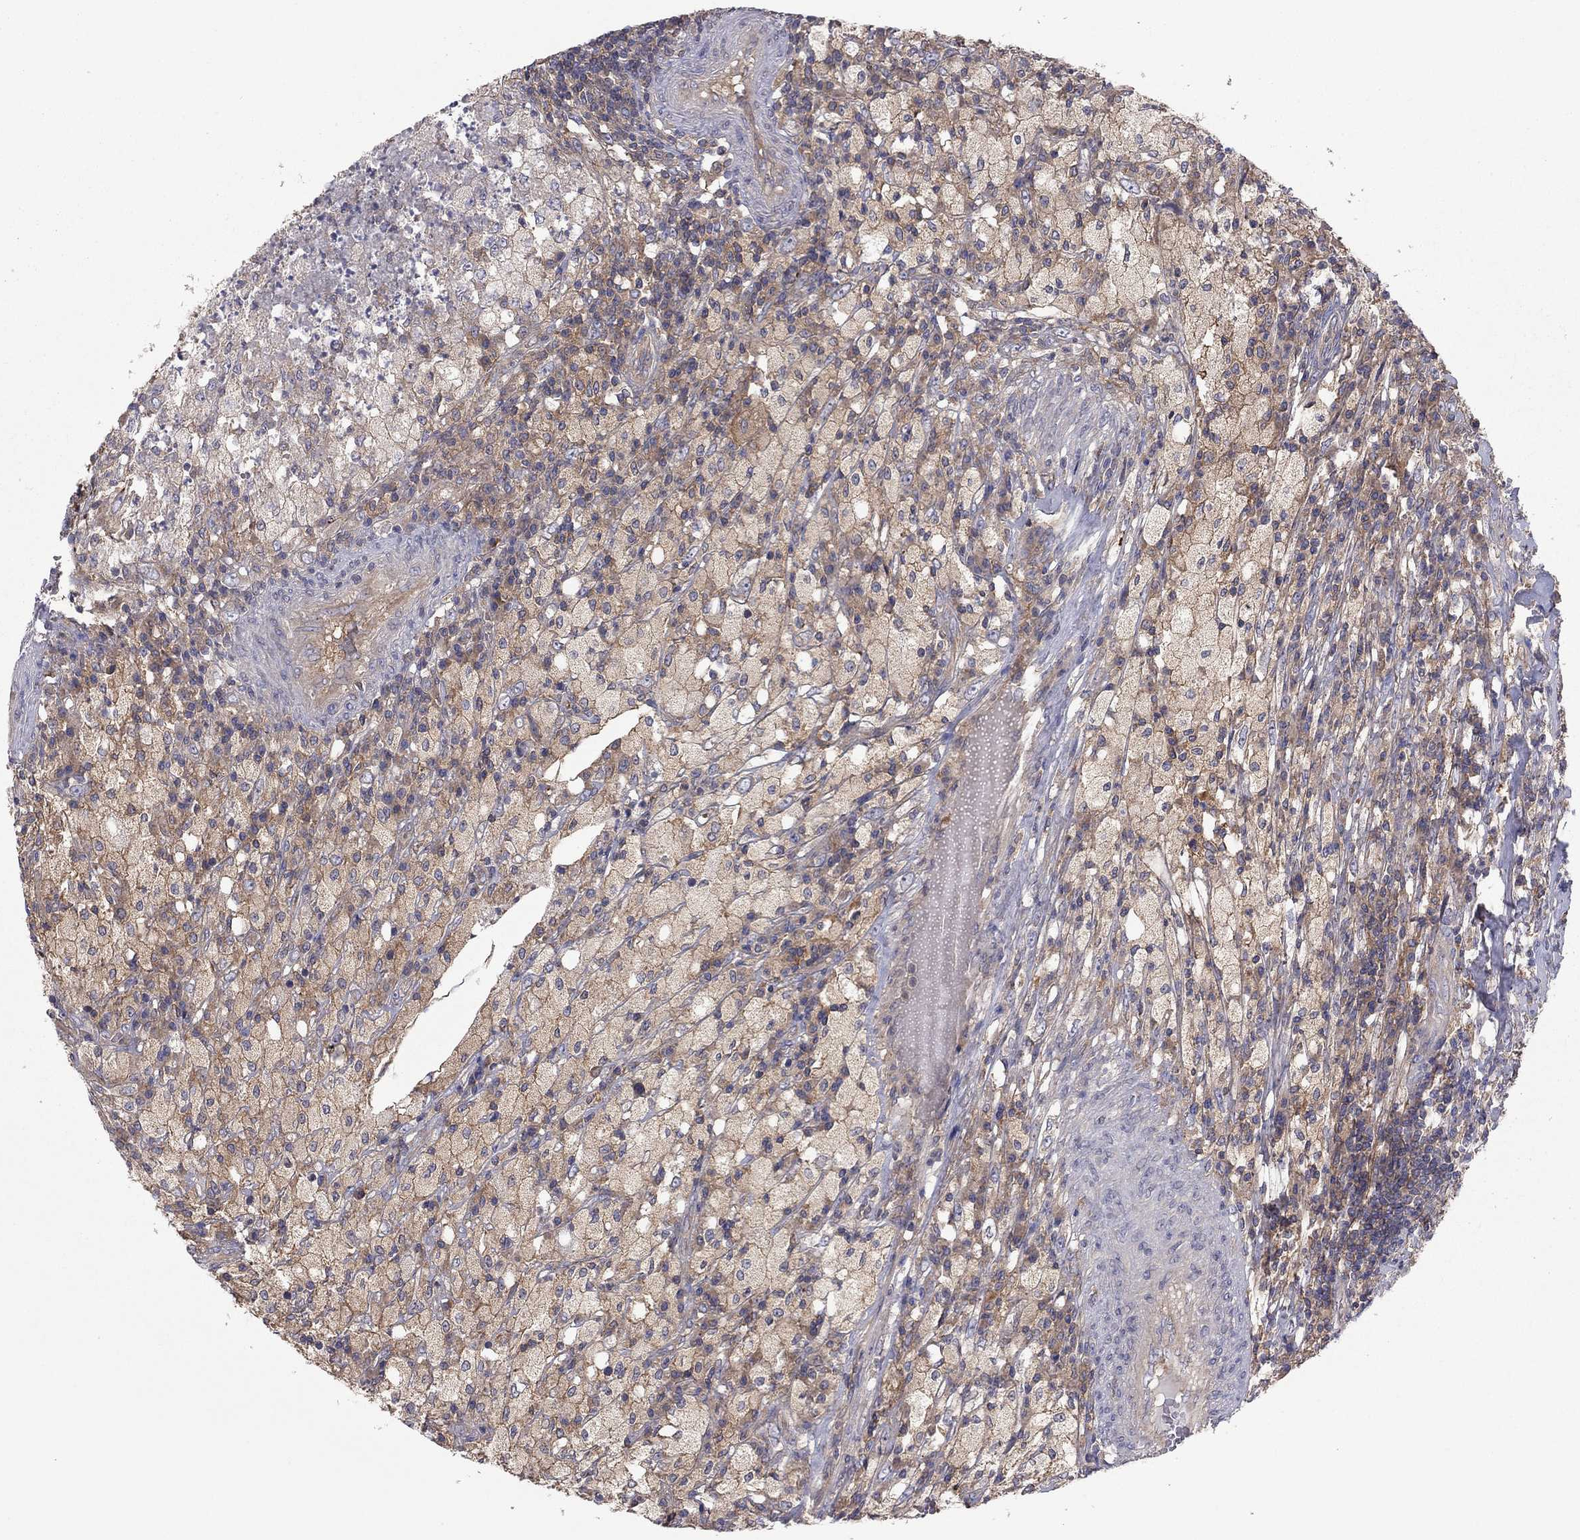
{"staining": {"intensity": "weak", "quantity": "25%-75%", "location": "cytoplasmic/membranous"}, "tissue": "testis cancer", "cell_type": "Tumor cells", "image_type": "cancer", "snomed": [{"axis": "morphology", "description": "Necrosis, NOS"}, {"axis": "morphology", "description": "Carcinoma, Embryonal, NOS"}, {"axis": "topography", "description": "Testis"}], "caption": "A histopathology image of human testis cancer (embryonal carcinoma) stained for a protein reveals weak cytoplasmic/membranous brown staining in tumor cells.", "gene": "RNF123", "patient": {"sex": "male", "age": 19}}